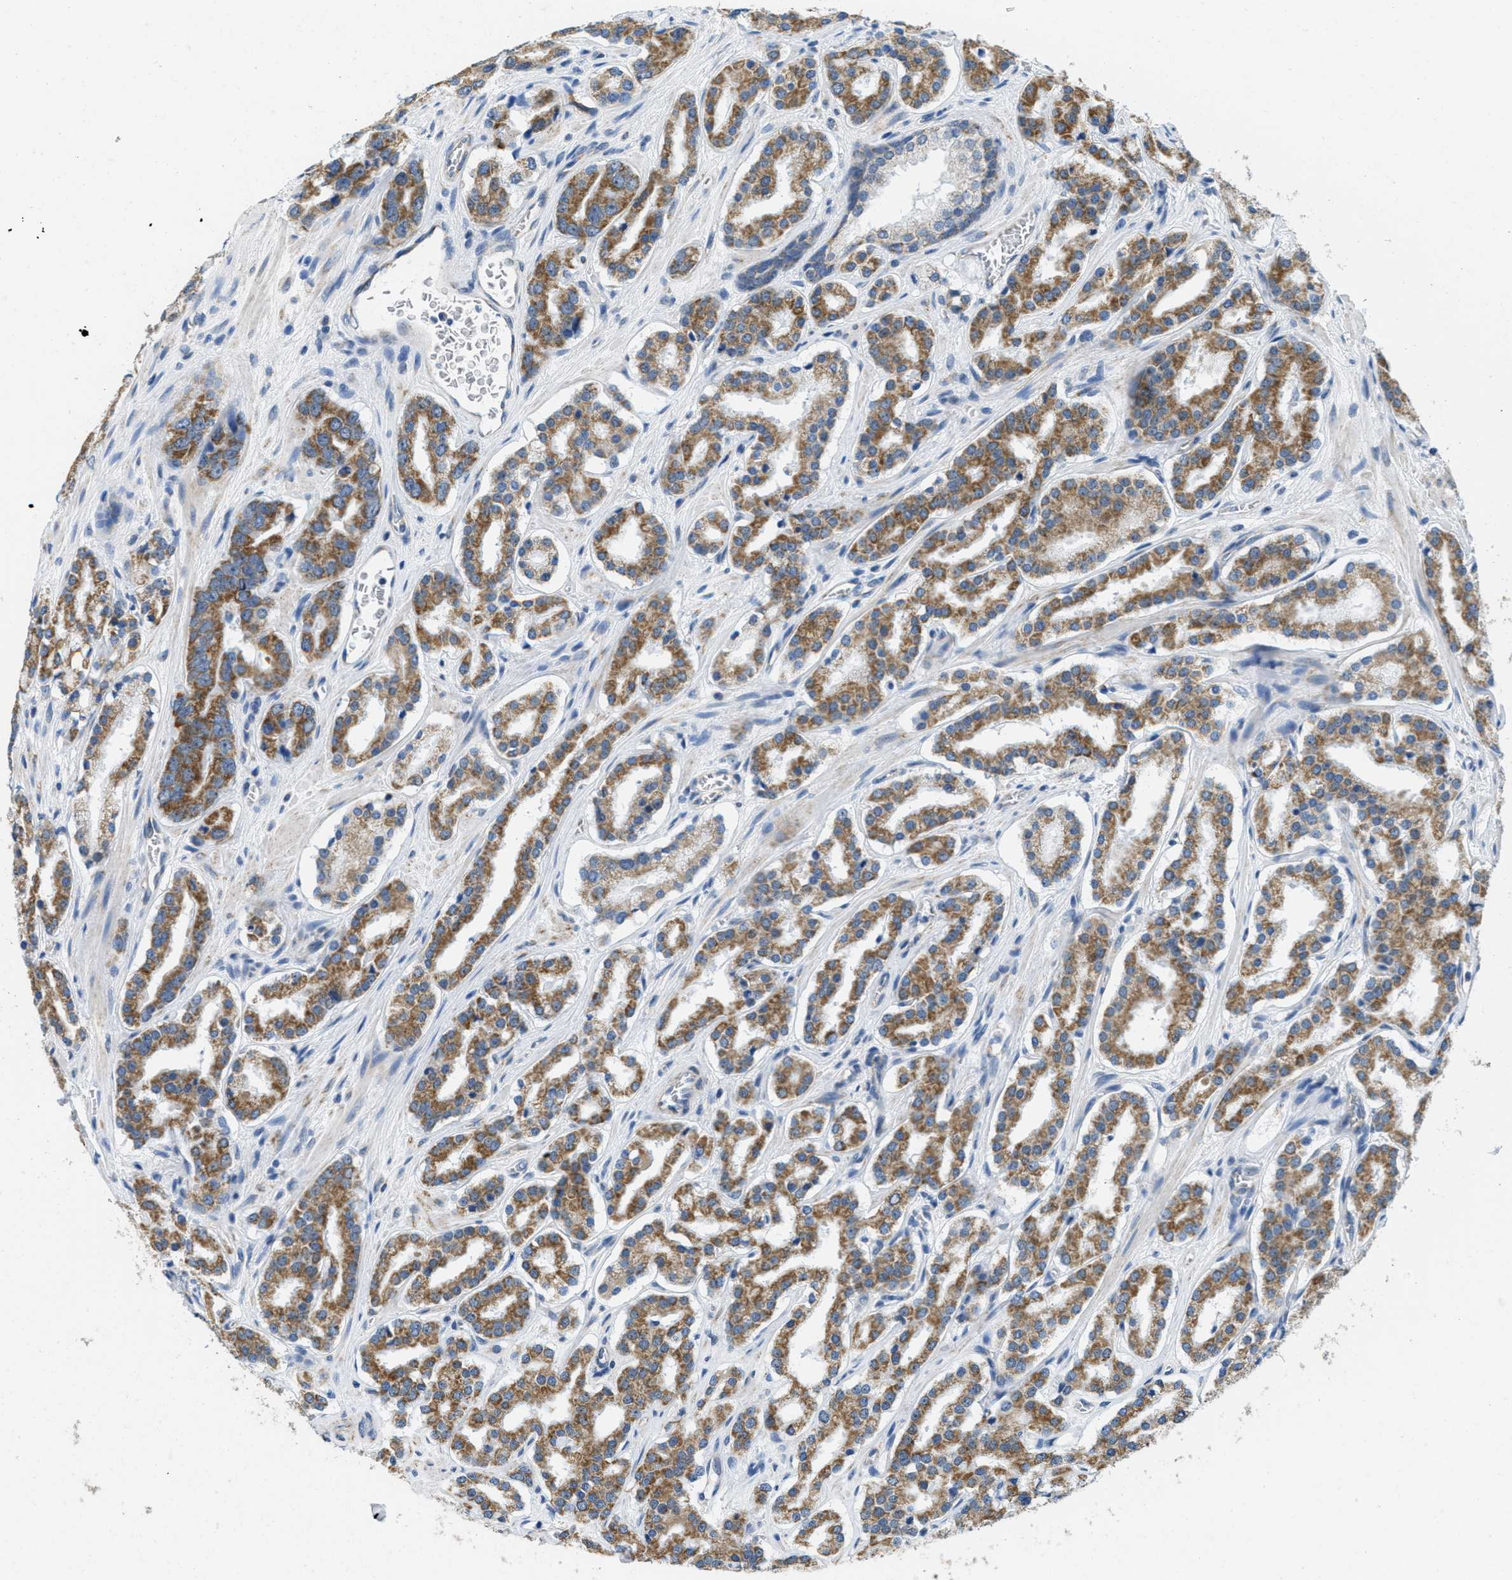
{"staining": {"intensity": "moderate", "quantity": ">75%", "location": "cytoplasmic/membranous"}, "tissue": "prostate cancer", "cell_type": "Tumor cells", "image_type": "cancer", "snomed": [{"axis": "morphology", "description": "Adenocarcinoma, High grade"}, {"axis": "topography", "description": "Prostate"}], "caption": "Approximately >75% of tumor cells in prostate cancer reveal moderate cytoplasmic/membranous protein staining as visualized by brown immunohistochemical staining.", "gene": "TOMM70", "patient": {"sex": "male", "age": 60}}